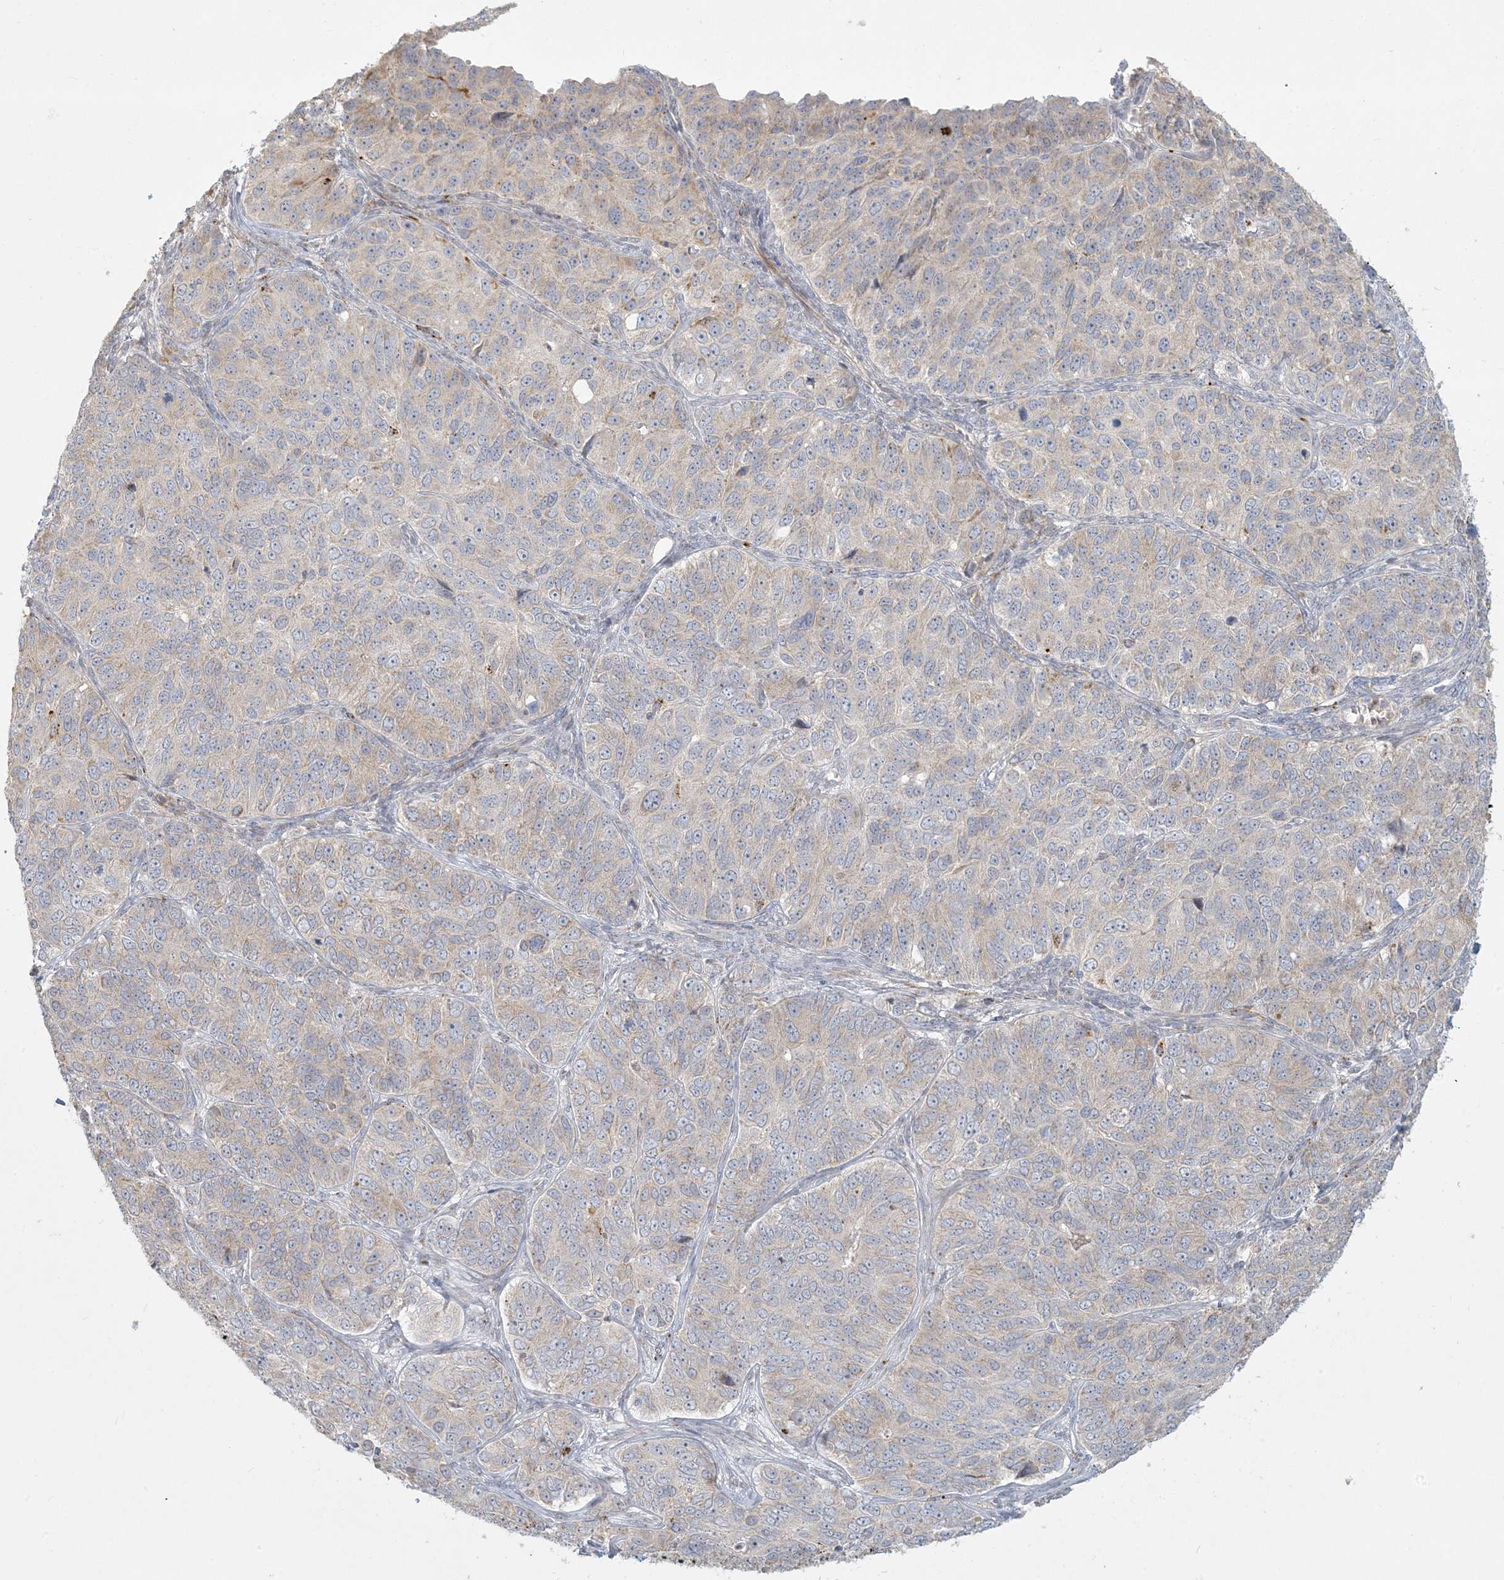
{"staining": {"intensity": "weak", "quantity": "<25%", "location": "cytoplasmic/membranous"}, "tissue": "ovarian cancer", "cell_type": "Tumor cells", "image_type": "cancer", "snomed": [{"axis": "morphology", "description": "Carcinoma, endometroid"}, {"axis": "topography", "description": "Ovary"}], "caption": "Immunohistochemical staining of ovarian cancer (endometroid carcinoma) reveals no significant staining in tumor cells. Brightfield microscopy of IHC stained with DAB (brown) and hematoxylin (blue), captured at high magnification.", "gene": "MCAT", "patient": {"sex": "female", "age": 51}}